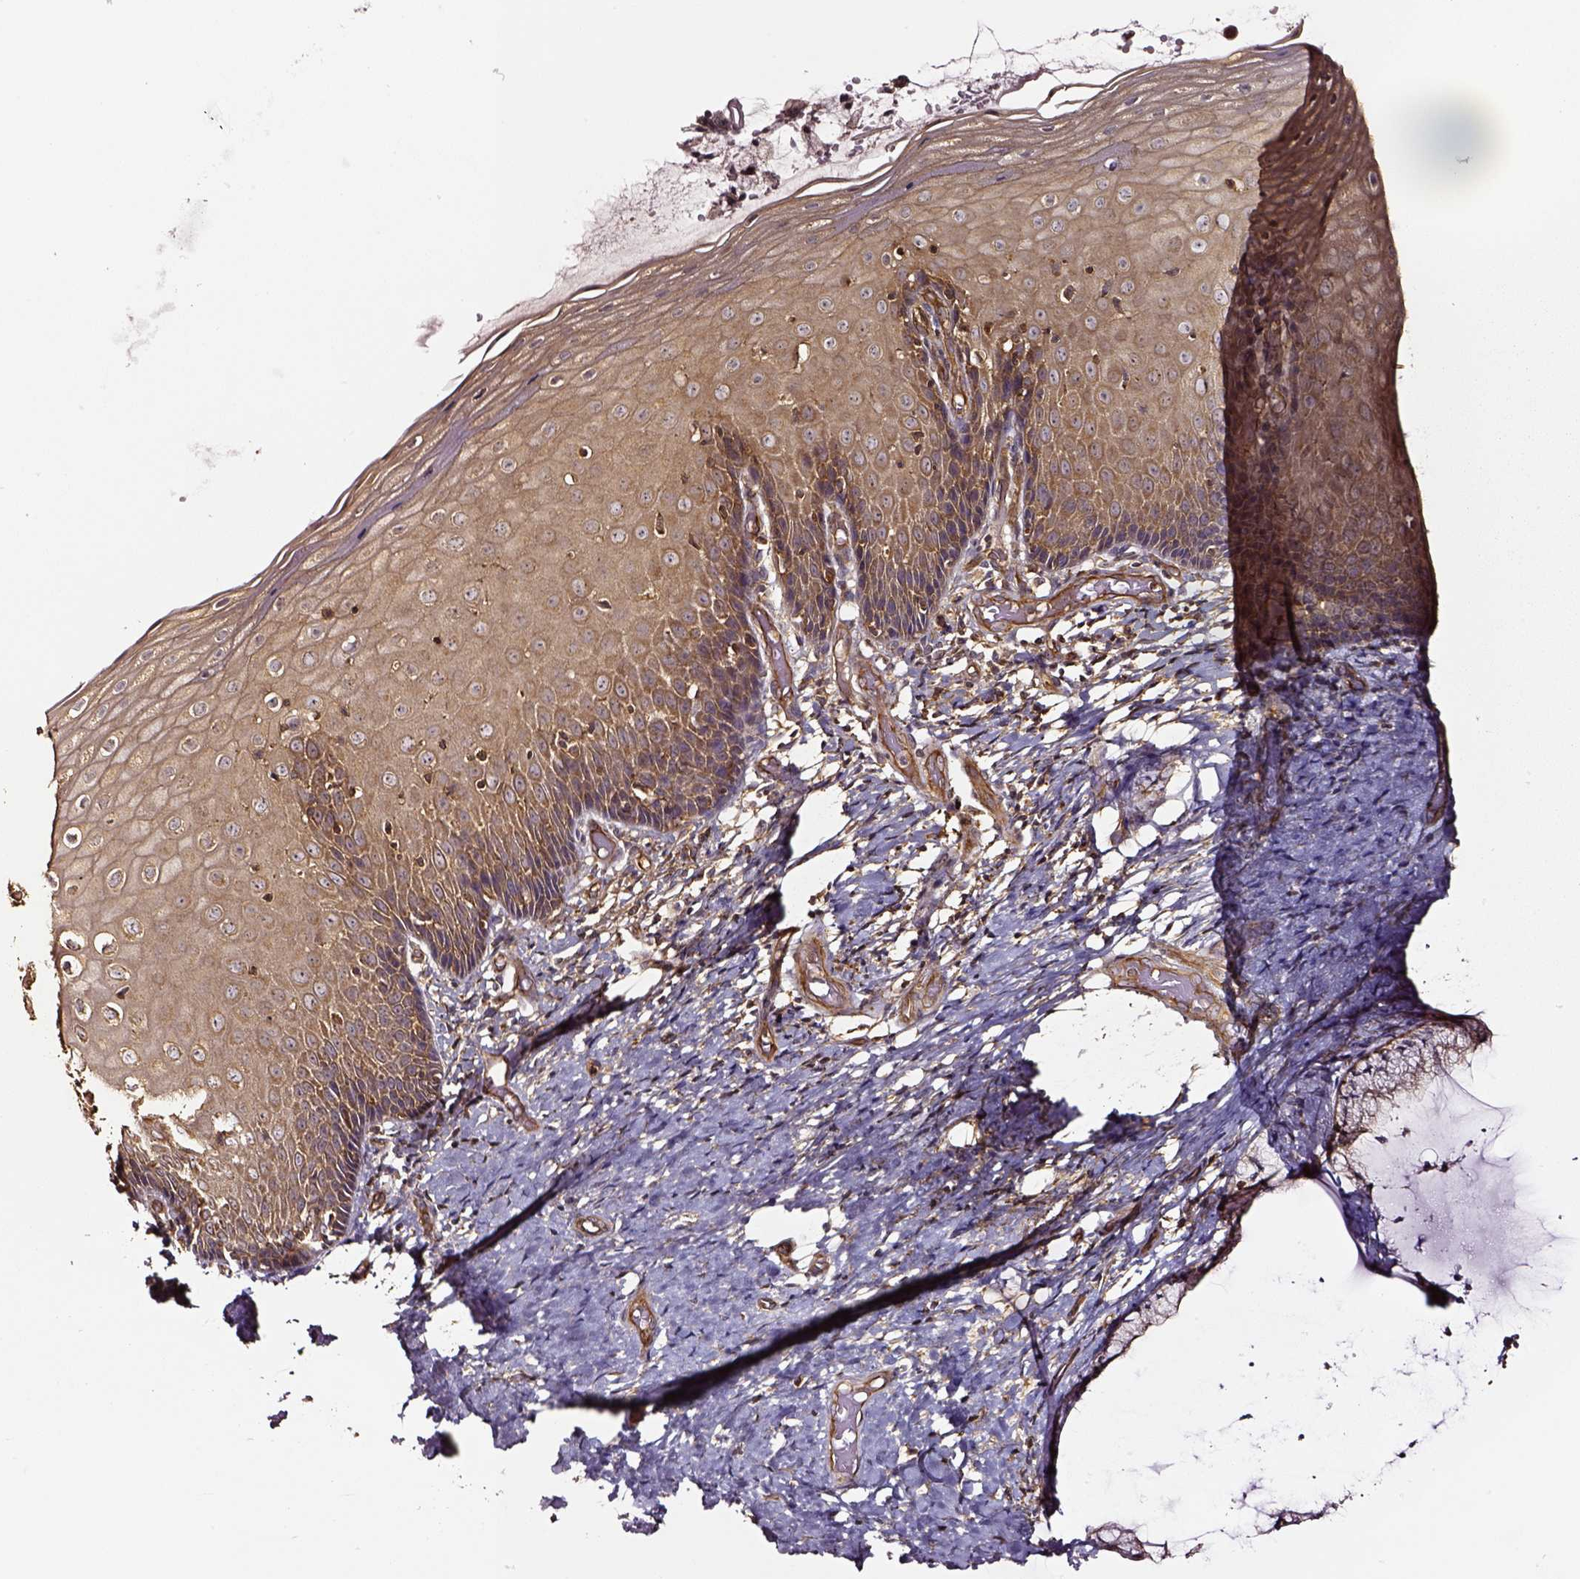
{"staining": {"intensity": "weak", "quantity": ">75%", "location": "cytoplasmic/membranous"}, "tissue": "cervix", "cell_type": "Glandular cells", "image_type": "normal", "snomed": [{"axis": "morphology", "description": "Normal tissue, NOS"}, {"axis": "topography", "description": "Cervix"}], "caption": "Glandular cells exhibit low levels of weak cytoplasmic/membranous positivity in approximately >75% of cells in normal cervix. (DAB IHC with brightfield microscopy, high magnification).", "gene": "RASSF5", "patient": {"sex": "female", "age": 37}}